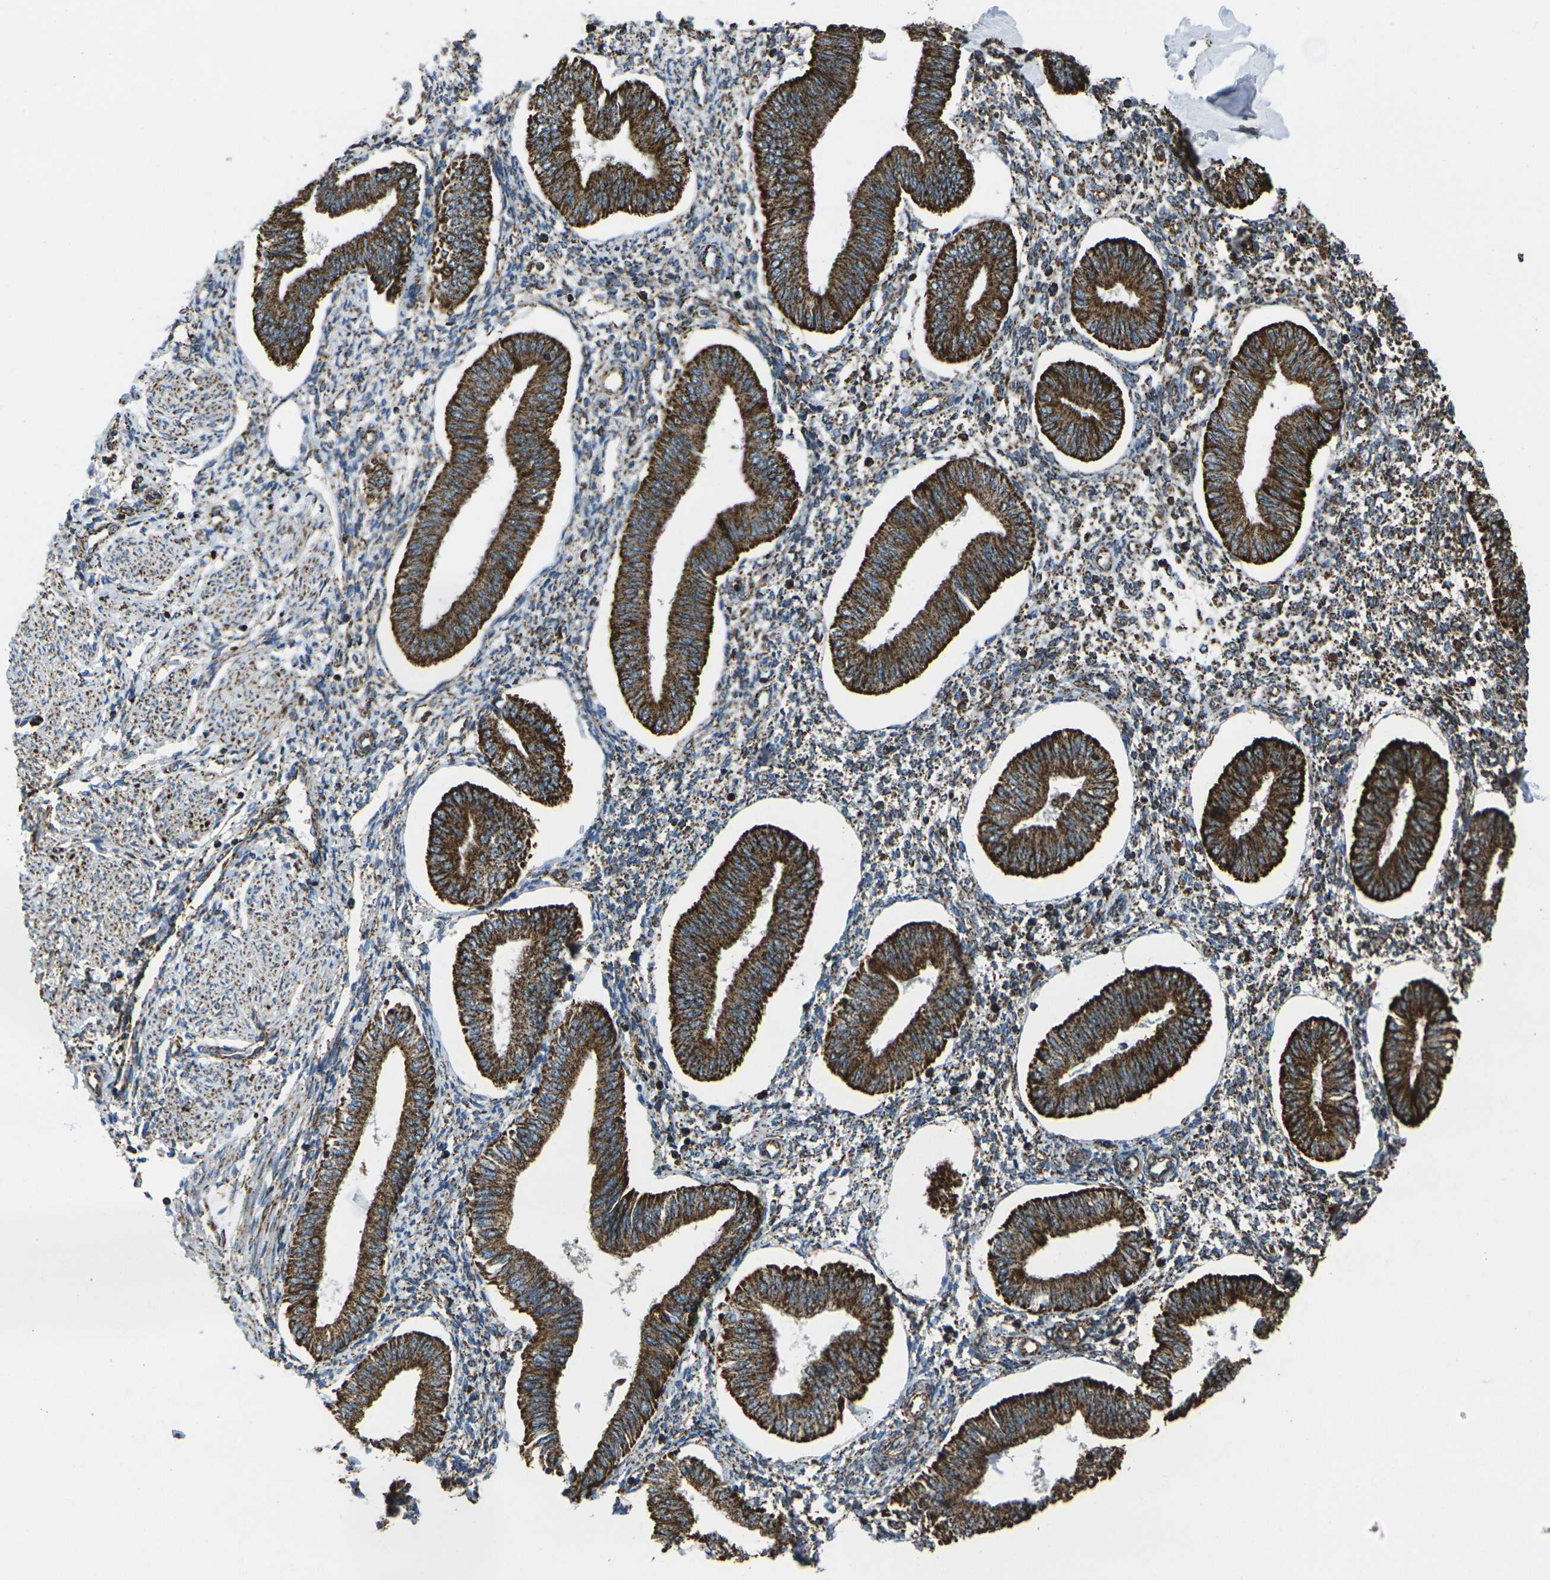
{"staining": {"intensity": "moderate", "quantity": ">75%", "location": "cytoplasmic/membranous"}, "tissue": "endometrium", "cell_type": "Cells in endometrial stroma", "image_type": "normal", "snomed": [{"axis": "morphology", "description": "Normal tissue, NOS"}, {"axis": "topography", "description": "Endometrium"}], "caption": "The histopathology image exhibits immunohistochemical staining of benign endometrium. There is moderate cytoplasmic/membranous positivity is identified in about >75% of cells in endometrial stroma.", "gene": "KLHL5", "patient": {"sex": "female", "age": 50}}